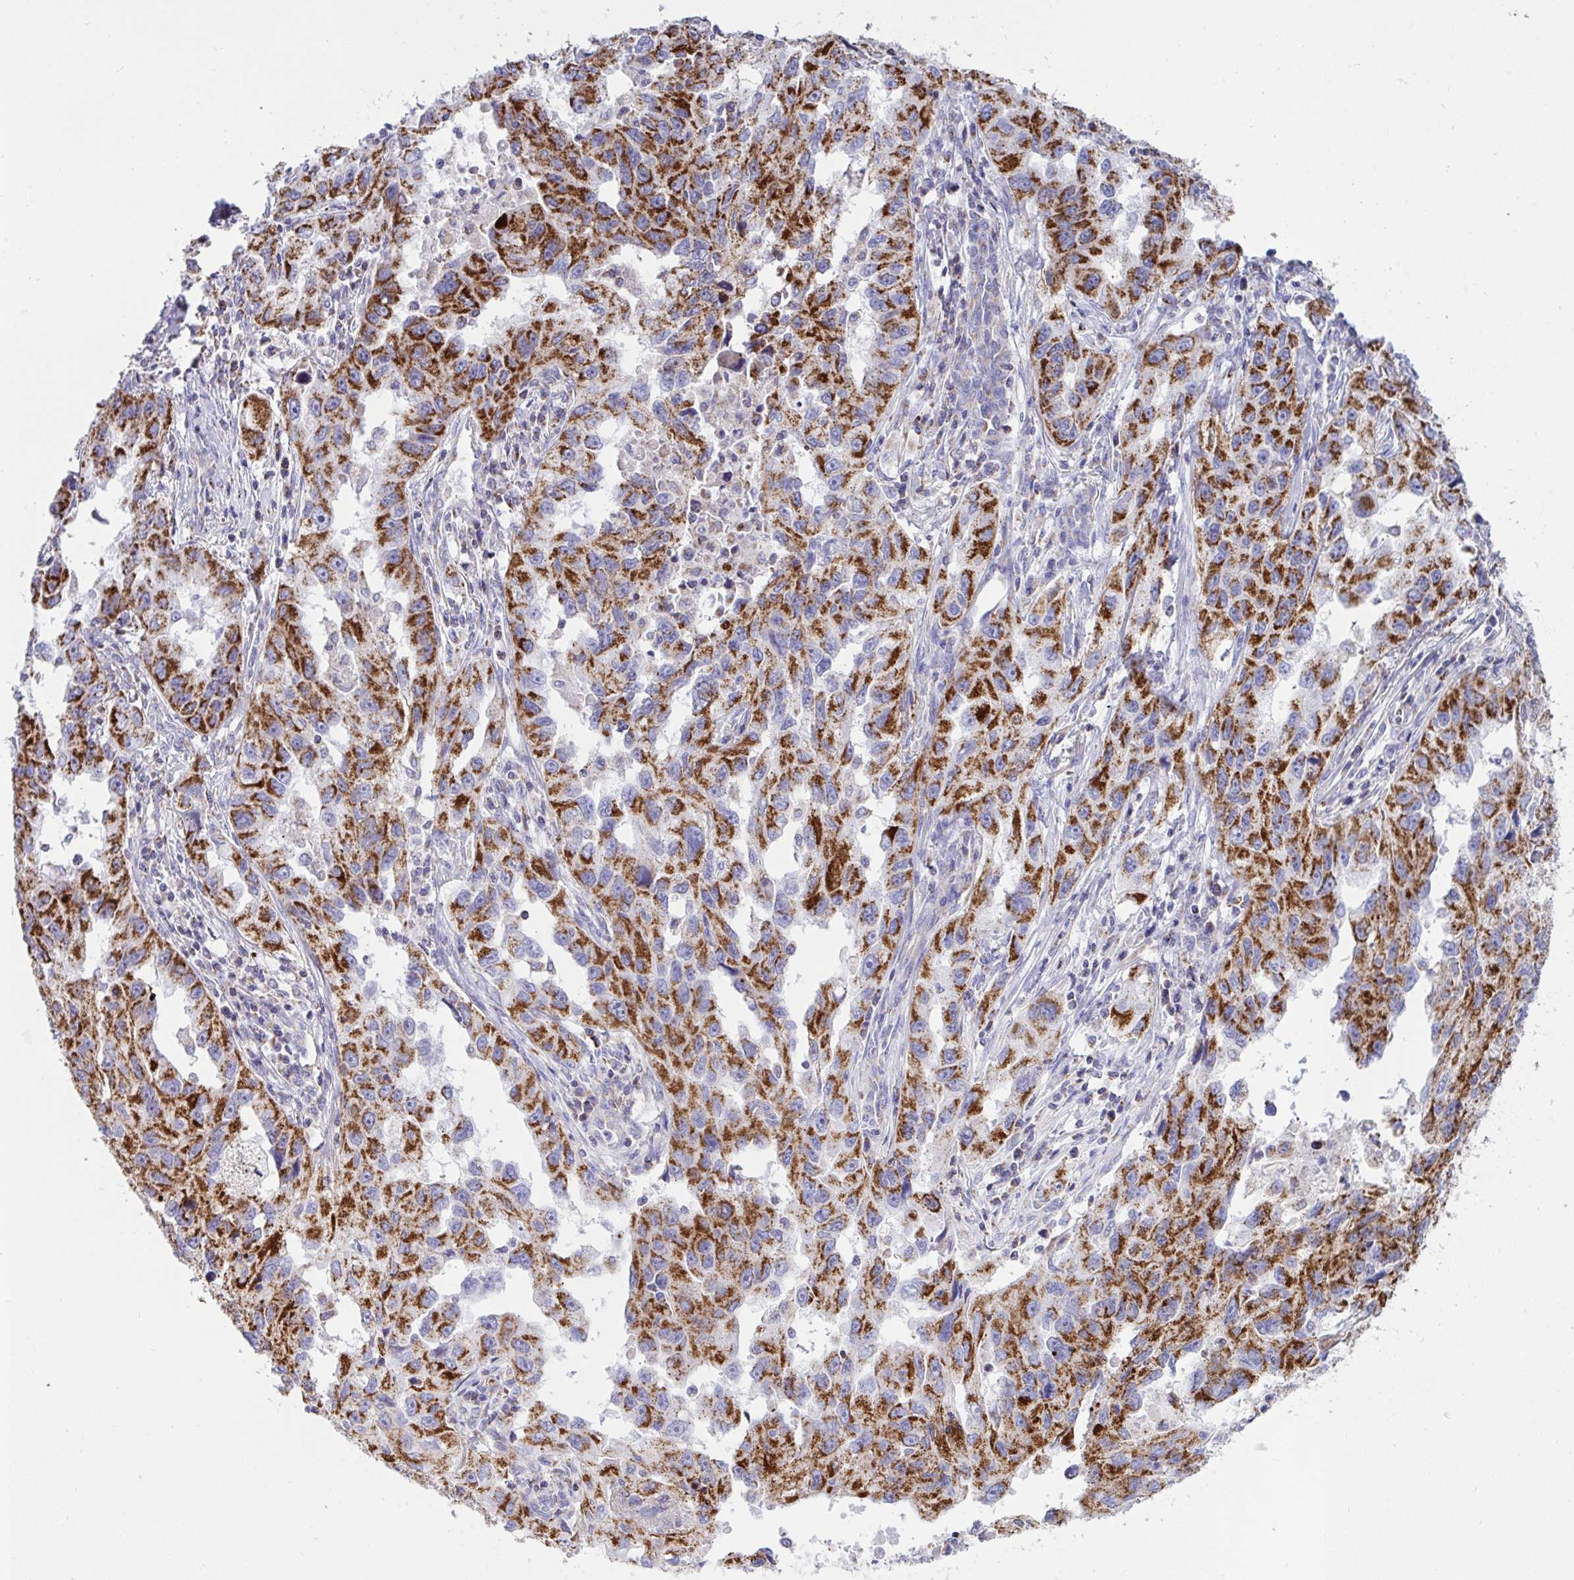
{"staining": {"intensity": "strong", "quantity": ">75%", "location": "cytoplasmic/membranous"}, "tissue": "lung cancer", "cell_type": "Tumor cells", "image_type": "cancer", "snomed": [{"axis": "morphology", "description": "Adenocarcinoma, NOS"}, {"axis": "topography", "description": "Lung"}], "caption": "This is a histology image of immunohistochemistry staining of lung cancer (adenocarcinoma), which shows strong positivity in the cytoplasmic/membranous of tumor cells.", "gene": "HSPE1", "patient": {"sex": "female", "age": 73}}